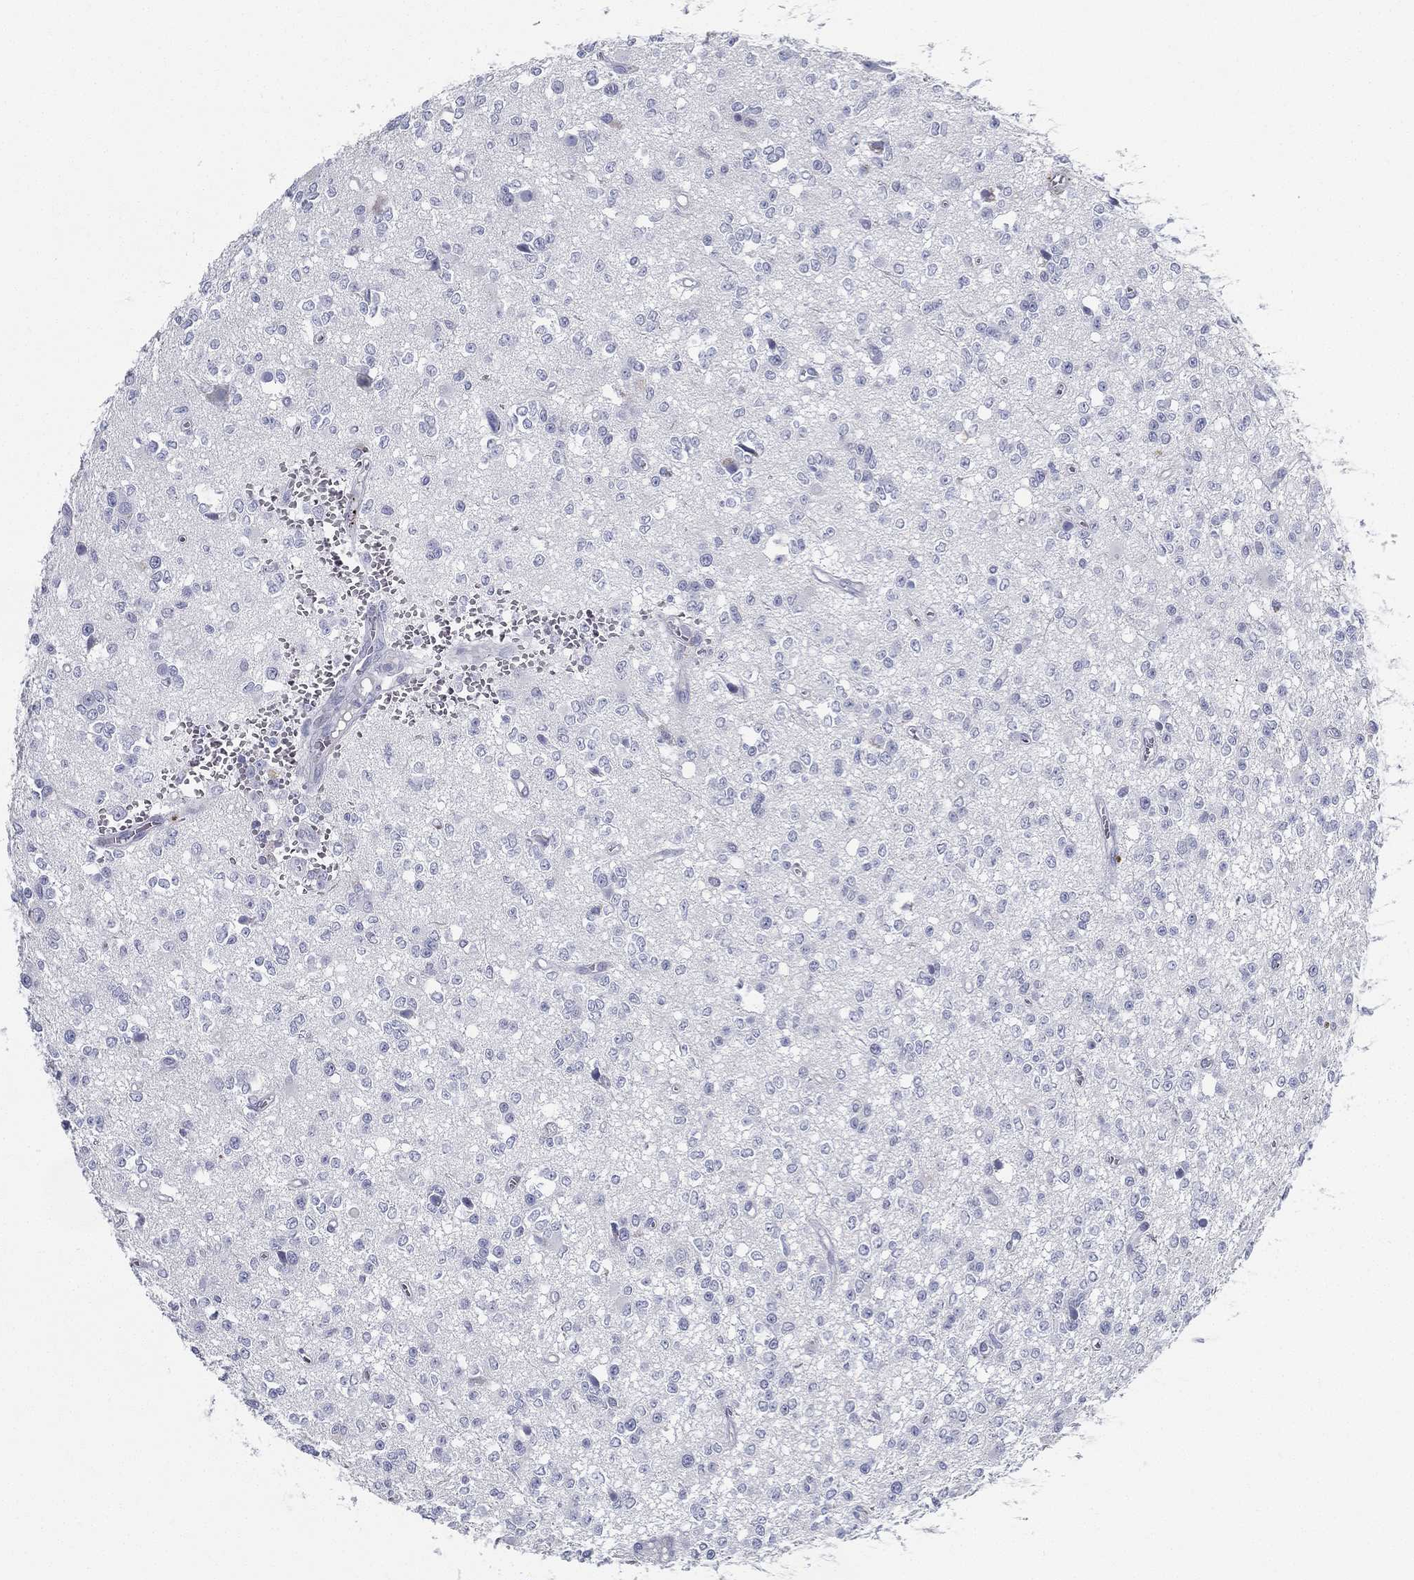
{"staining": {"intensity": "negative", "quantity": "none", "location": "none"}, "tissue": "glioma", "cell_type": "Tumor cells", "image_type": "cancer", "snomed": [{"axis": "morphology", "description": "Glioma, malignant, Low grade"}, {"axis": "topography", "description": "Brain"}], "caption": "Tumor cells are negative for protein expression in human malignant glioma (low-grade). (DAB (3,3'-diaminobenzidine) IHC, high magnification).", "gene": "SPPL2C", "patient": {"sex": "female", "age": 45}}